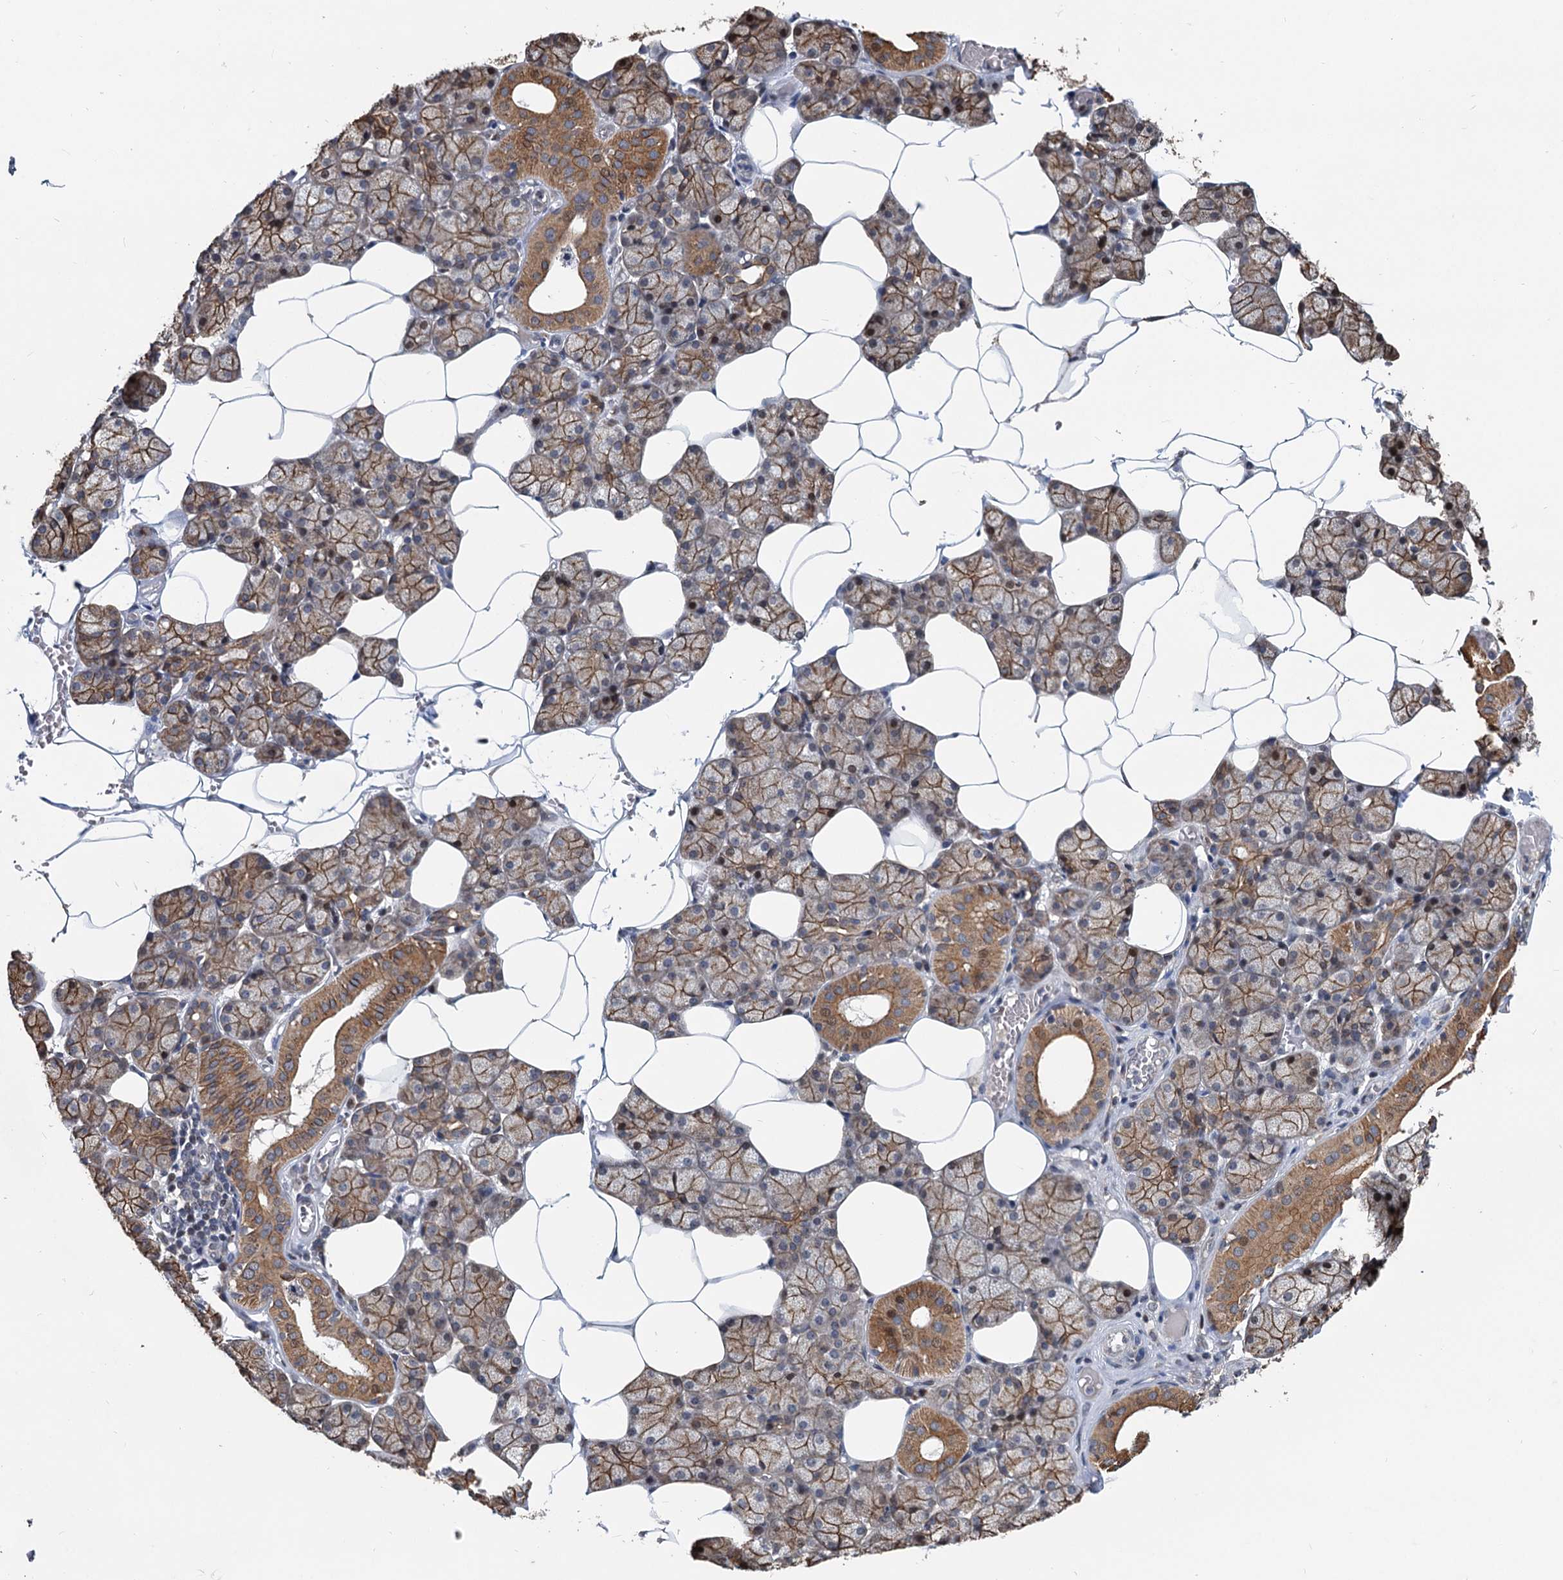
{"staining": {"intensity": "moderate", "quantity": ">75%", "location": "cytoplasmic/membranous"}, "tissue": "salivary gland", "cell_type": "Glandular cells", "image_type": "normal", "snomed": [{"axis": "morphology", "description": "Normal tissue, NOS"}, {"axis": "topography", "description": "Salivary gland"}], "caption": "Glandular cells demonstrate medium levels of moderate cytoplasmic/membranous expression in about >75% of cells in normal human salivary gland.", "gene": "RITA1", "patient": {"sex": "male", "age": 62}}